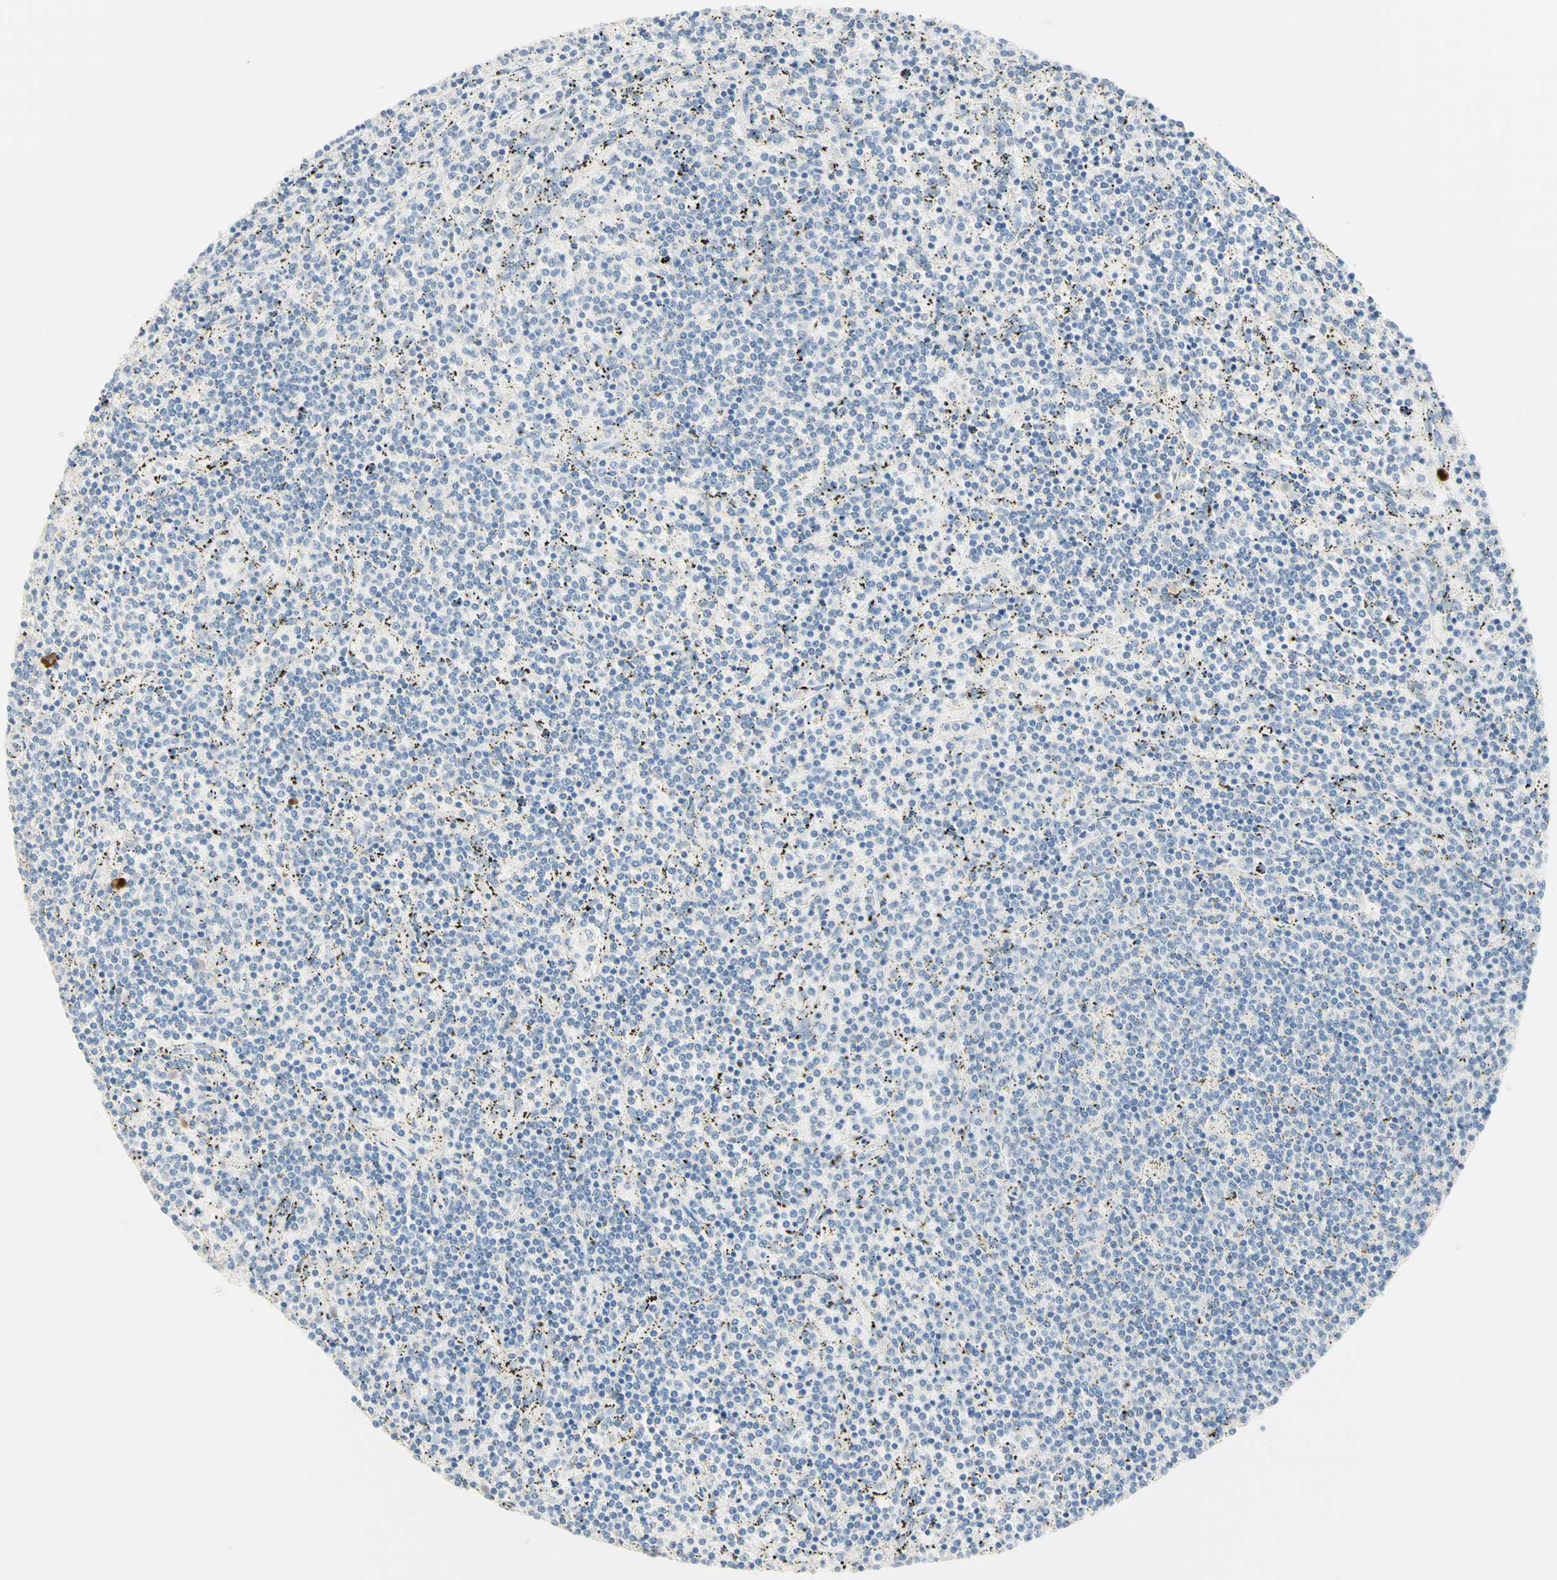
{"staining": {"intensity": "negative", "quantity": "none", "location": "none"}, "tissue": "lymphoma", "cell_type": "Tumor cells", "image_type": "cancer", "snomed": [{"axis": "morphology", "description": "Malignant lymphoma, non-Hodgkin's type, Low grade"}, {"axis": "topography", "description": "Spleen"}], "caption": "Immunohistochemistry (IHC) of low-grade malignant lymphoma, non-Hodgkin's type exhibits no expression in tumor cells. (Immunohistochemistry, brightfield microscopy, high magnification).", "gene": "NECTIN4", "patient": {"sex": "female", "age": 50}}